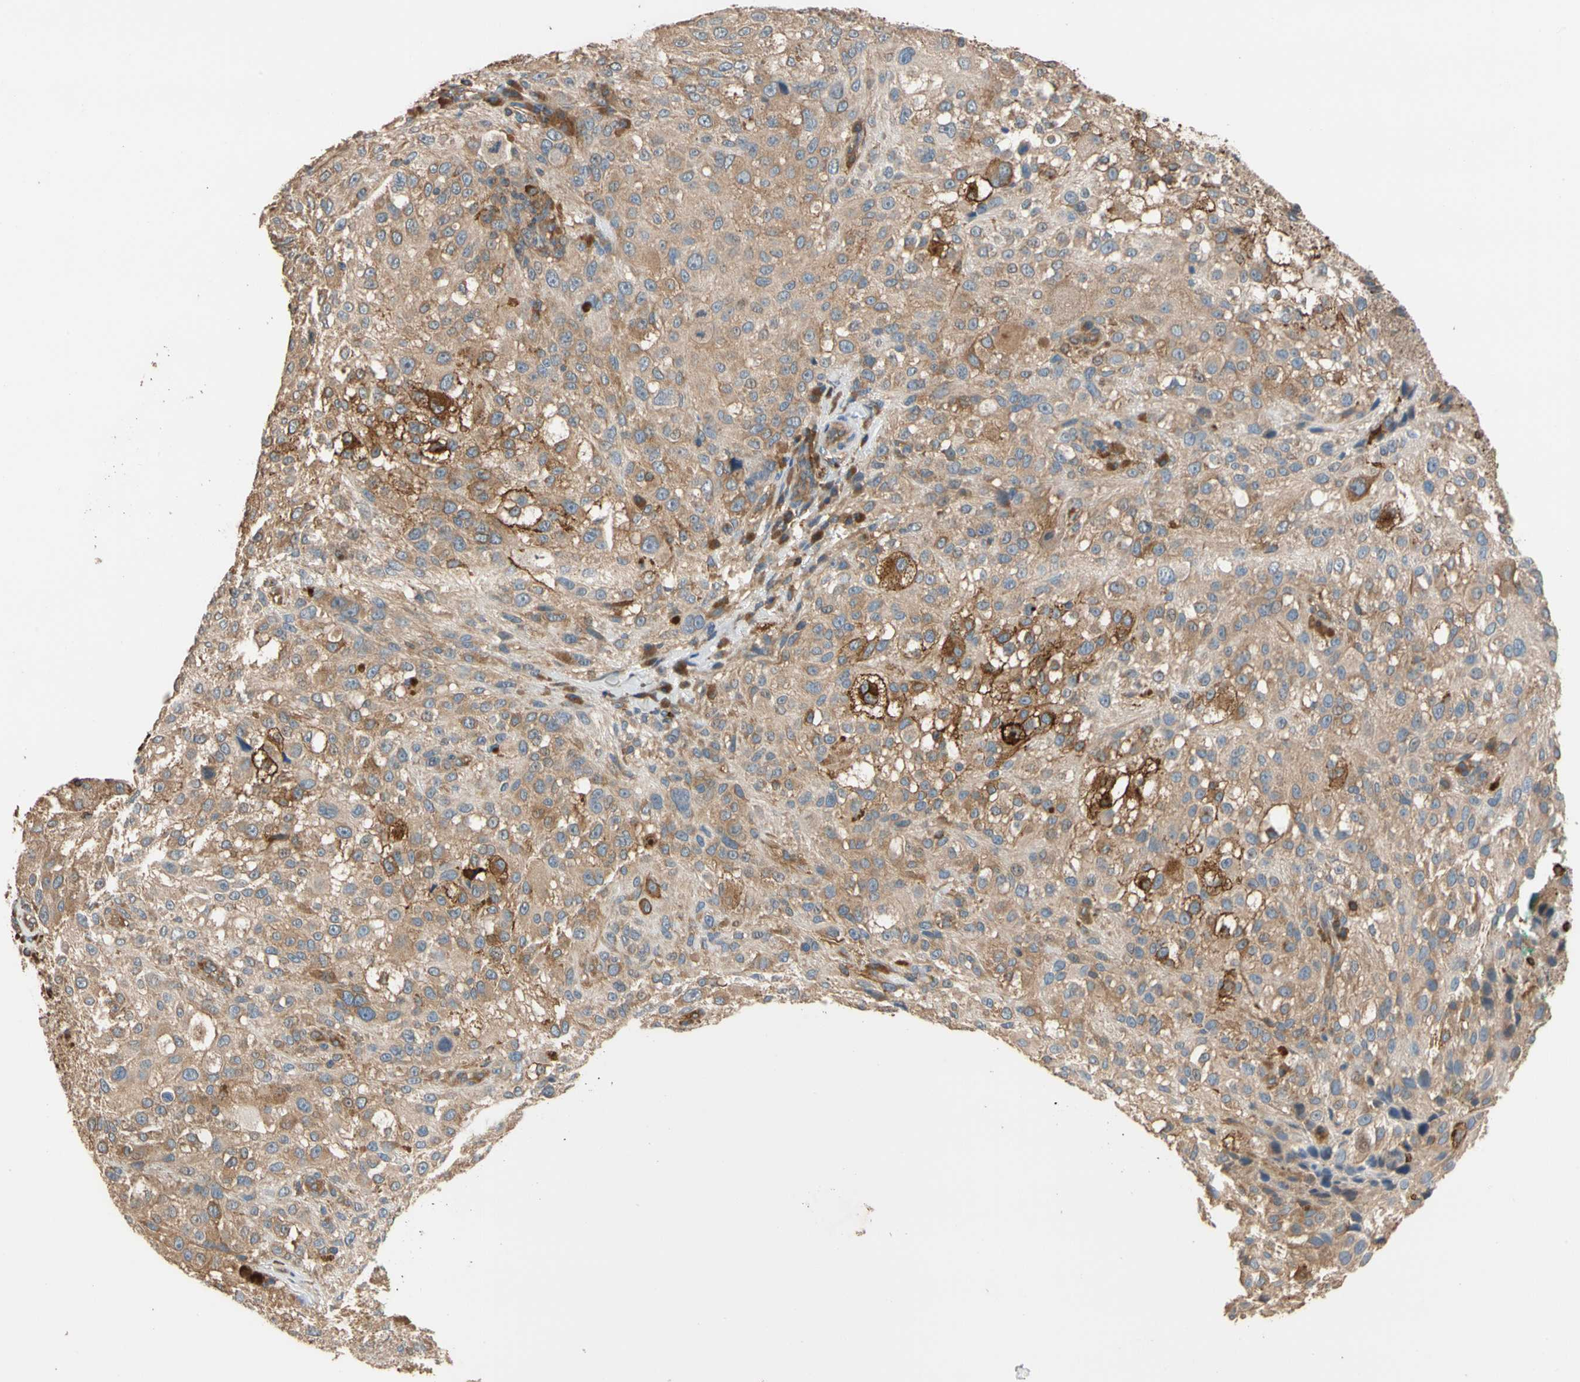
{"staining": {"intensity": "strong", "quantity": "<25%", "location": "cytoplasmic/membranous"}, "tissue": "melanoma", "cell_type": "Tumor cells", "image_type": "cancer", "snomed": [{"axis": "morphology", "description": "Necrosis, NOS"}, {"axis": "morphology", "description": "Malignant melanoma, NOS"}, {"axis": "topography", "description": "Skin"}], "caption": "Protein expression analysis of human melanoma reveals strong cytoplasmic/membranous expression in about <25% of tumor cells.", "gene": "RIOK2", "patient": {"sex": "female", "age": 87}}